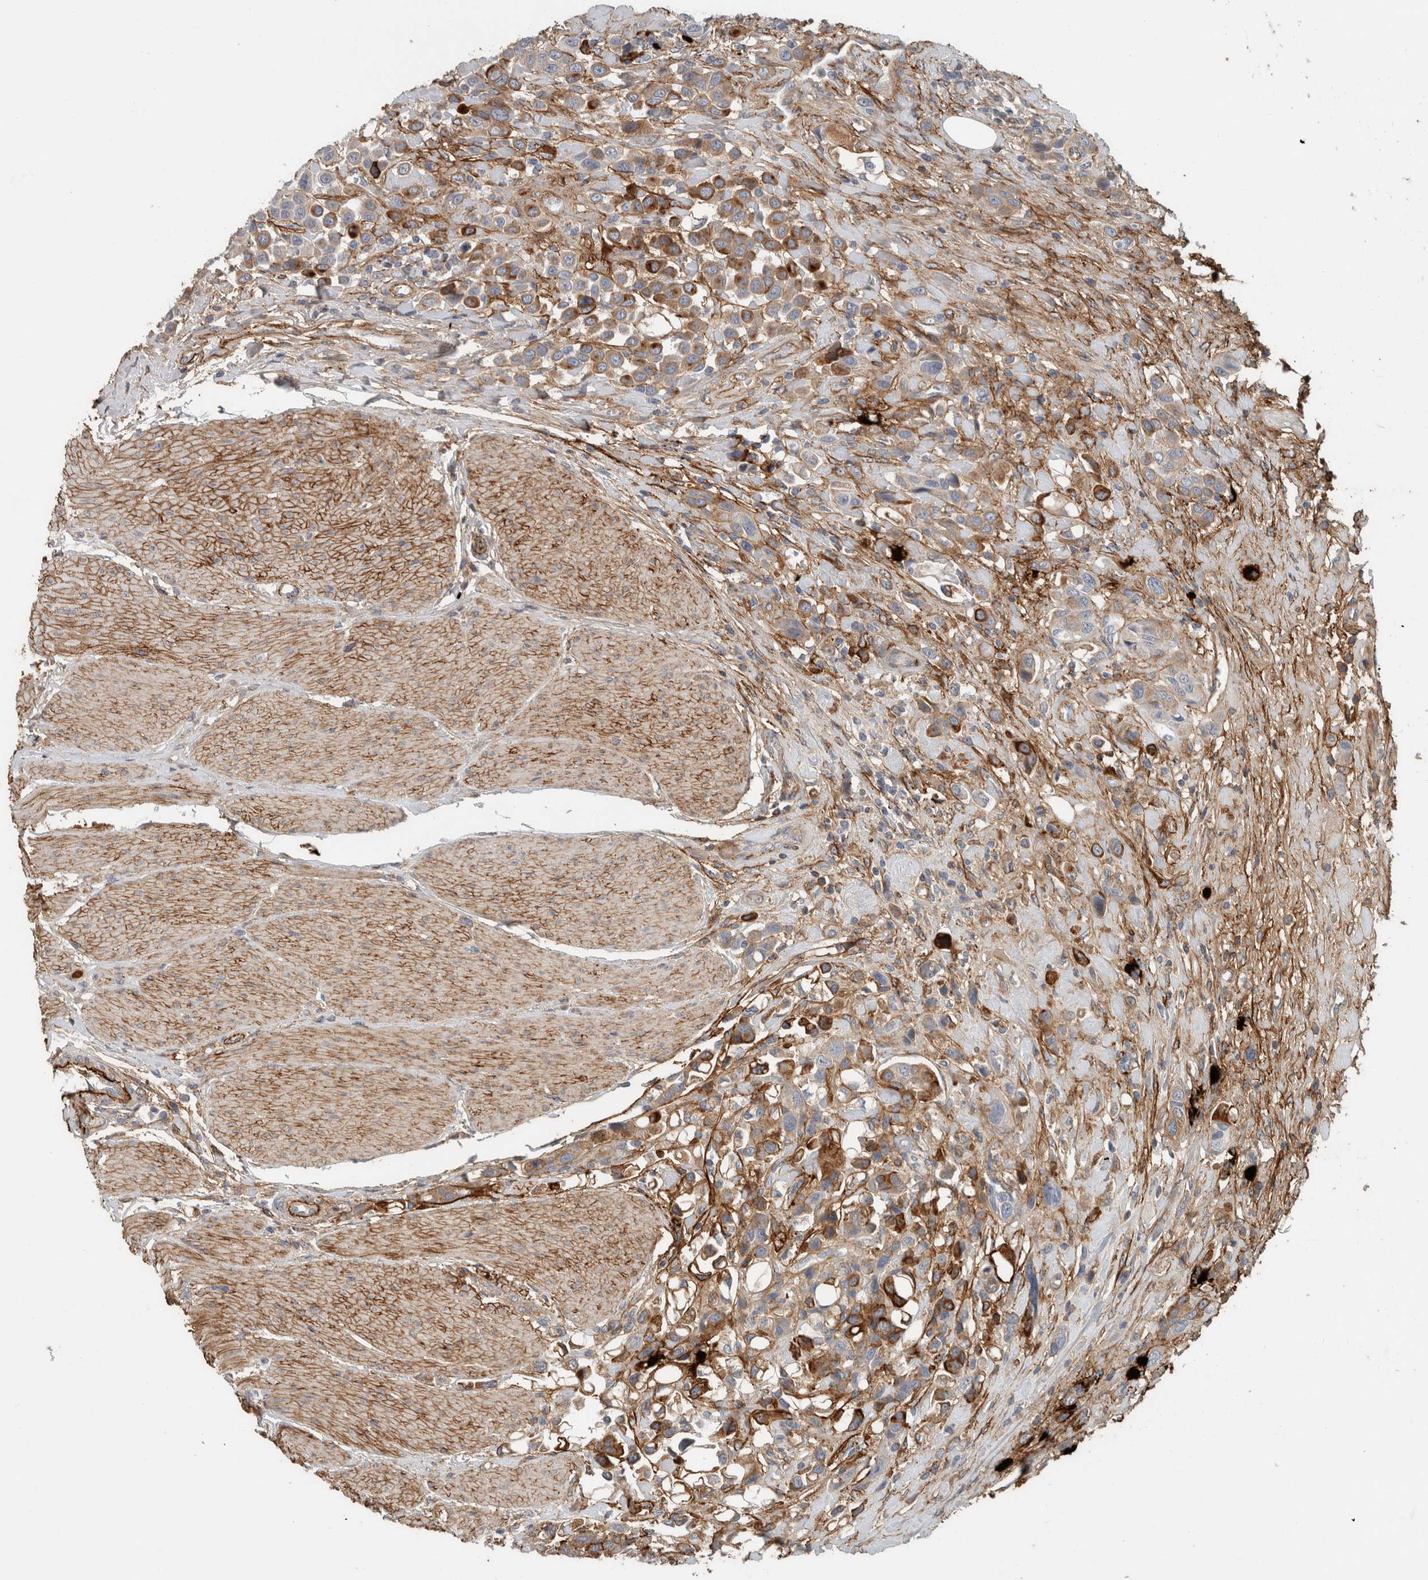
{"staining": {"intensity": "moderate", "quantity": "25%-75%", "location": "cytoplasmic/membranous"}, "tissue": "urothelial cancer", "cell_type": "Tumor cells", "image_type": "cancer", "snomed": [{"axis": "morphology", "description": "Urothelial carcinoma, High grade"}, {"axis": "topography", "description": "Urinary bladder"}], "caption": "Protein expression by immunohistochemistry (IHC) reveals moderate cytoplasmic/membranous staining in about 25%-75% of tumor cells in urothelial cancer.", "gene": "FN1", "patient": {"sex": "male", "age": 50}}